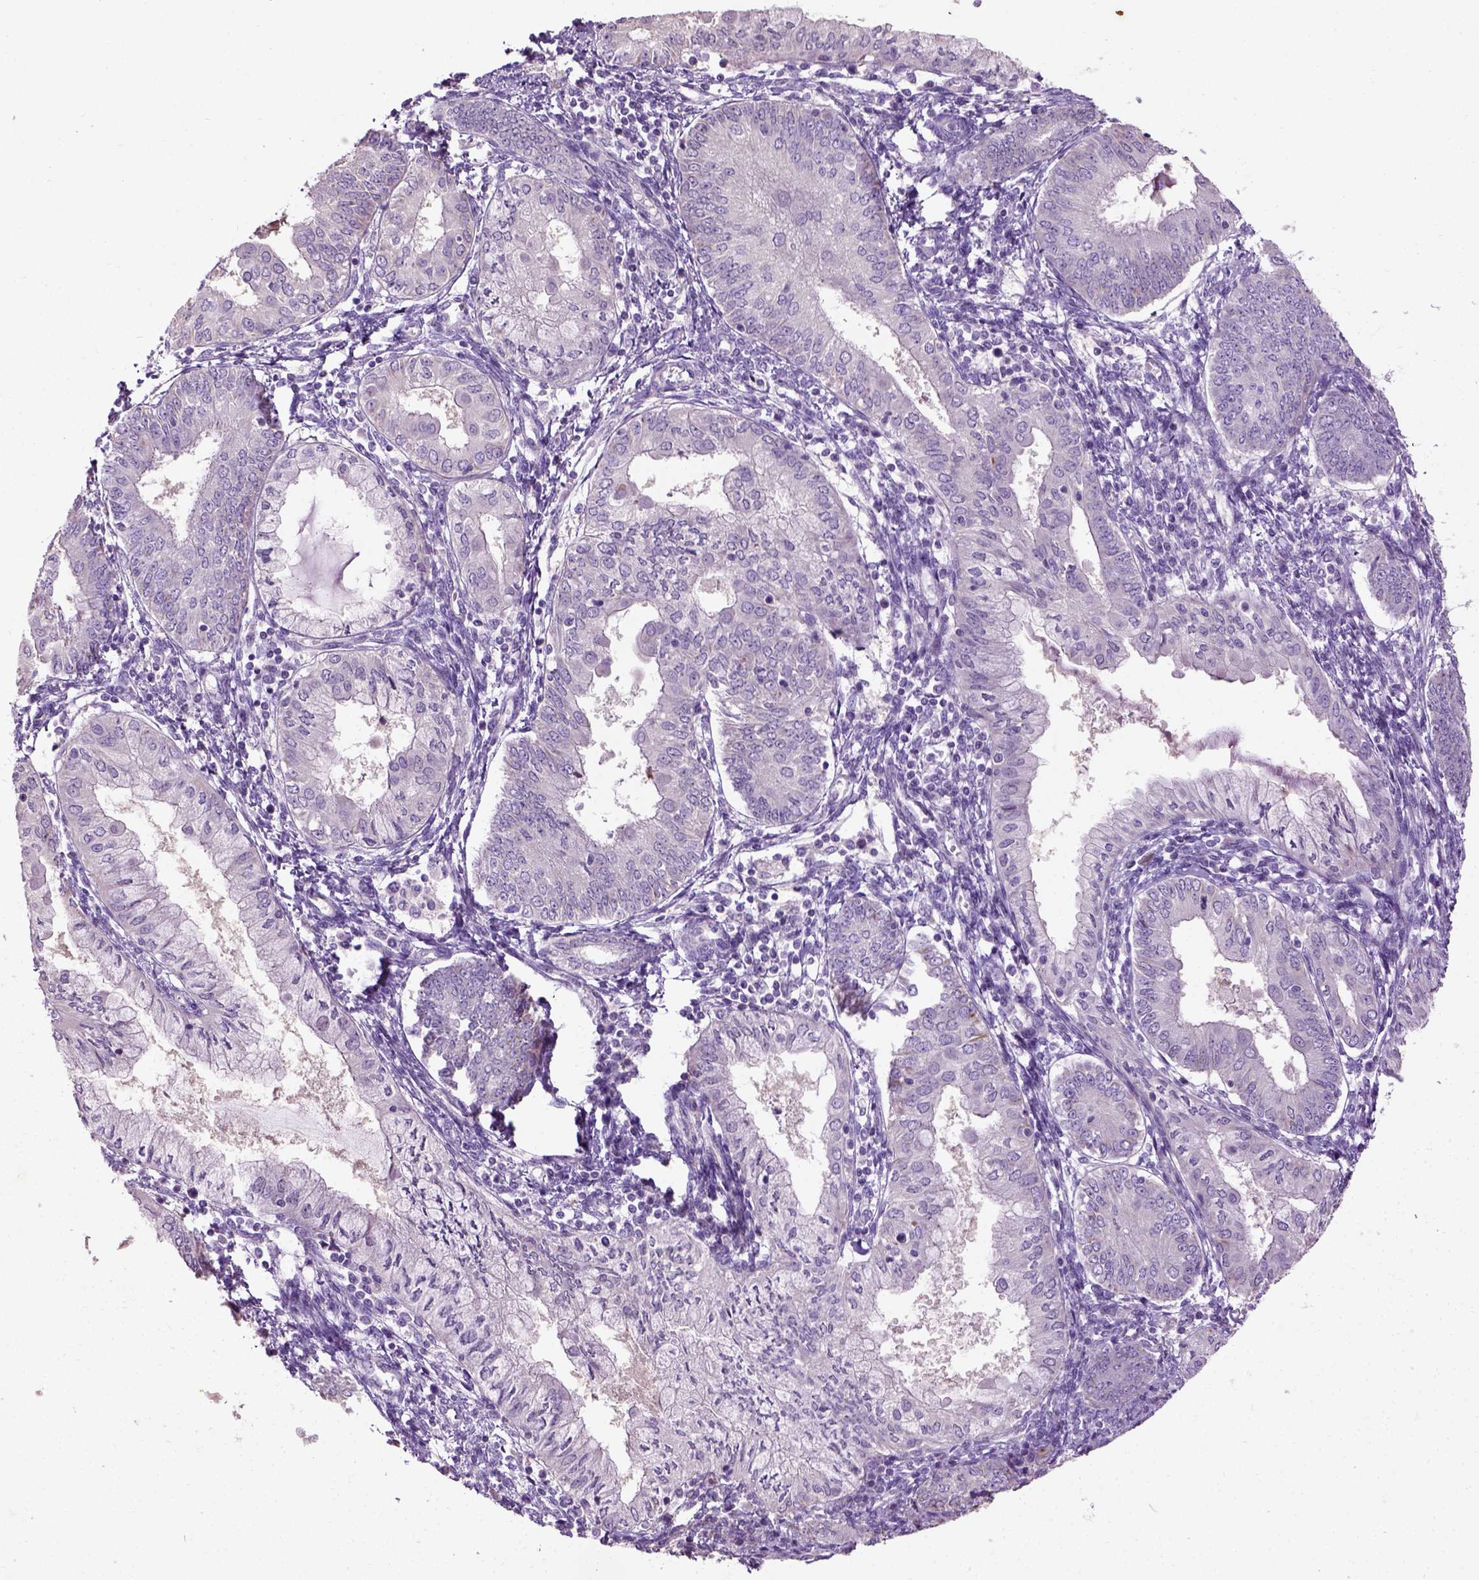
{"staining": {"intensity": "negative", "quantity": "none", "location": "none"}, "tissue": "endometrial cancer", "cell_type": "Tumor cells", "image_type": "cancer", "snomed": [{"axis": "morphology", "description": "Adenocarcinoma, NOS"}, {"axis": "topography", "description": "Endometrium"}], "caption": "Tumor cells show no significant positivity in endometrial cancer (adenocarcinoma).", "gene": "PKP3", "patient": {"sex": "female", "age": 68}}